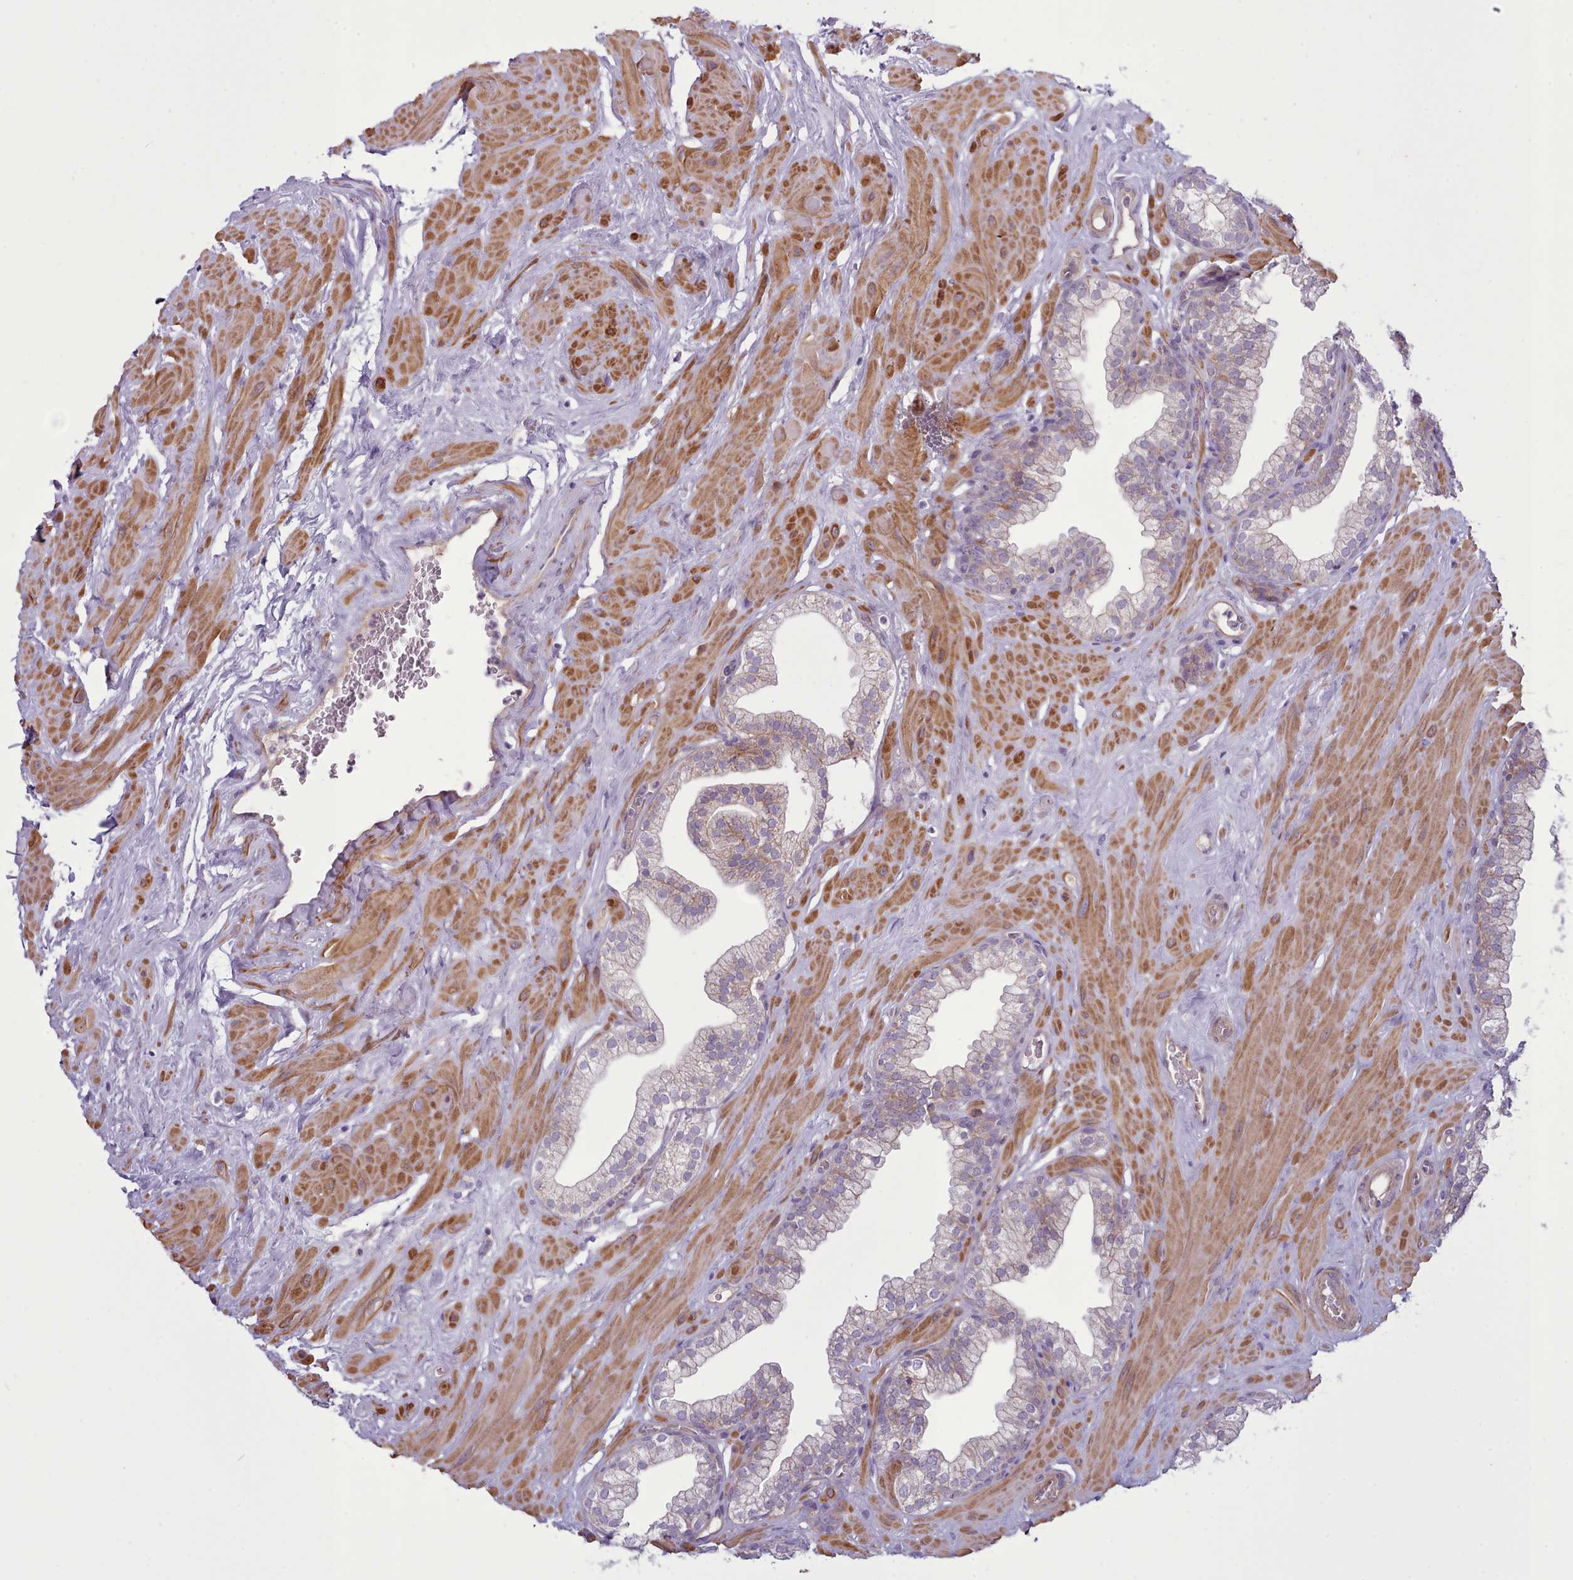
{"staining": {"intensity": "weak", "quantity": "<25%", "location": "cytoplasmic/membranous"}, "tissue": "prostate", "cell_type": "Glandular cells", "image_type": "normal", "snomed": [{"axis": "morphology", "description": "Normal tissue, NOS"}, {"axis": "morphology", "description": "Urothelial carcinoma, Low grade"}, {"axis": "topography", "description": "Urinary bladder"}, {"axis": "topography", "description": "Prostate"}], "caption": "This is a photomicrograph of IHC staining of normal prostate, which shows no expression in glandular cells.", "gene": "TENT4B", "patient": {"sex": "male", "age": 60}}